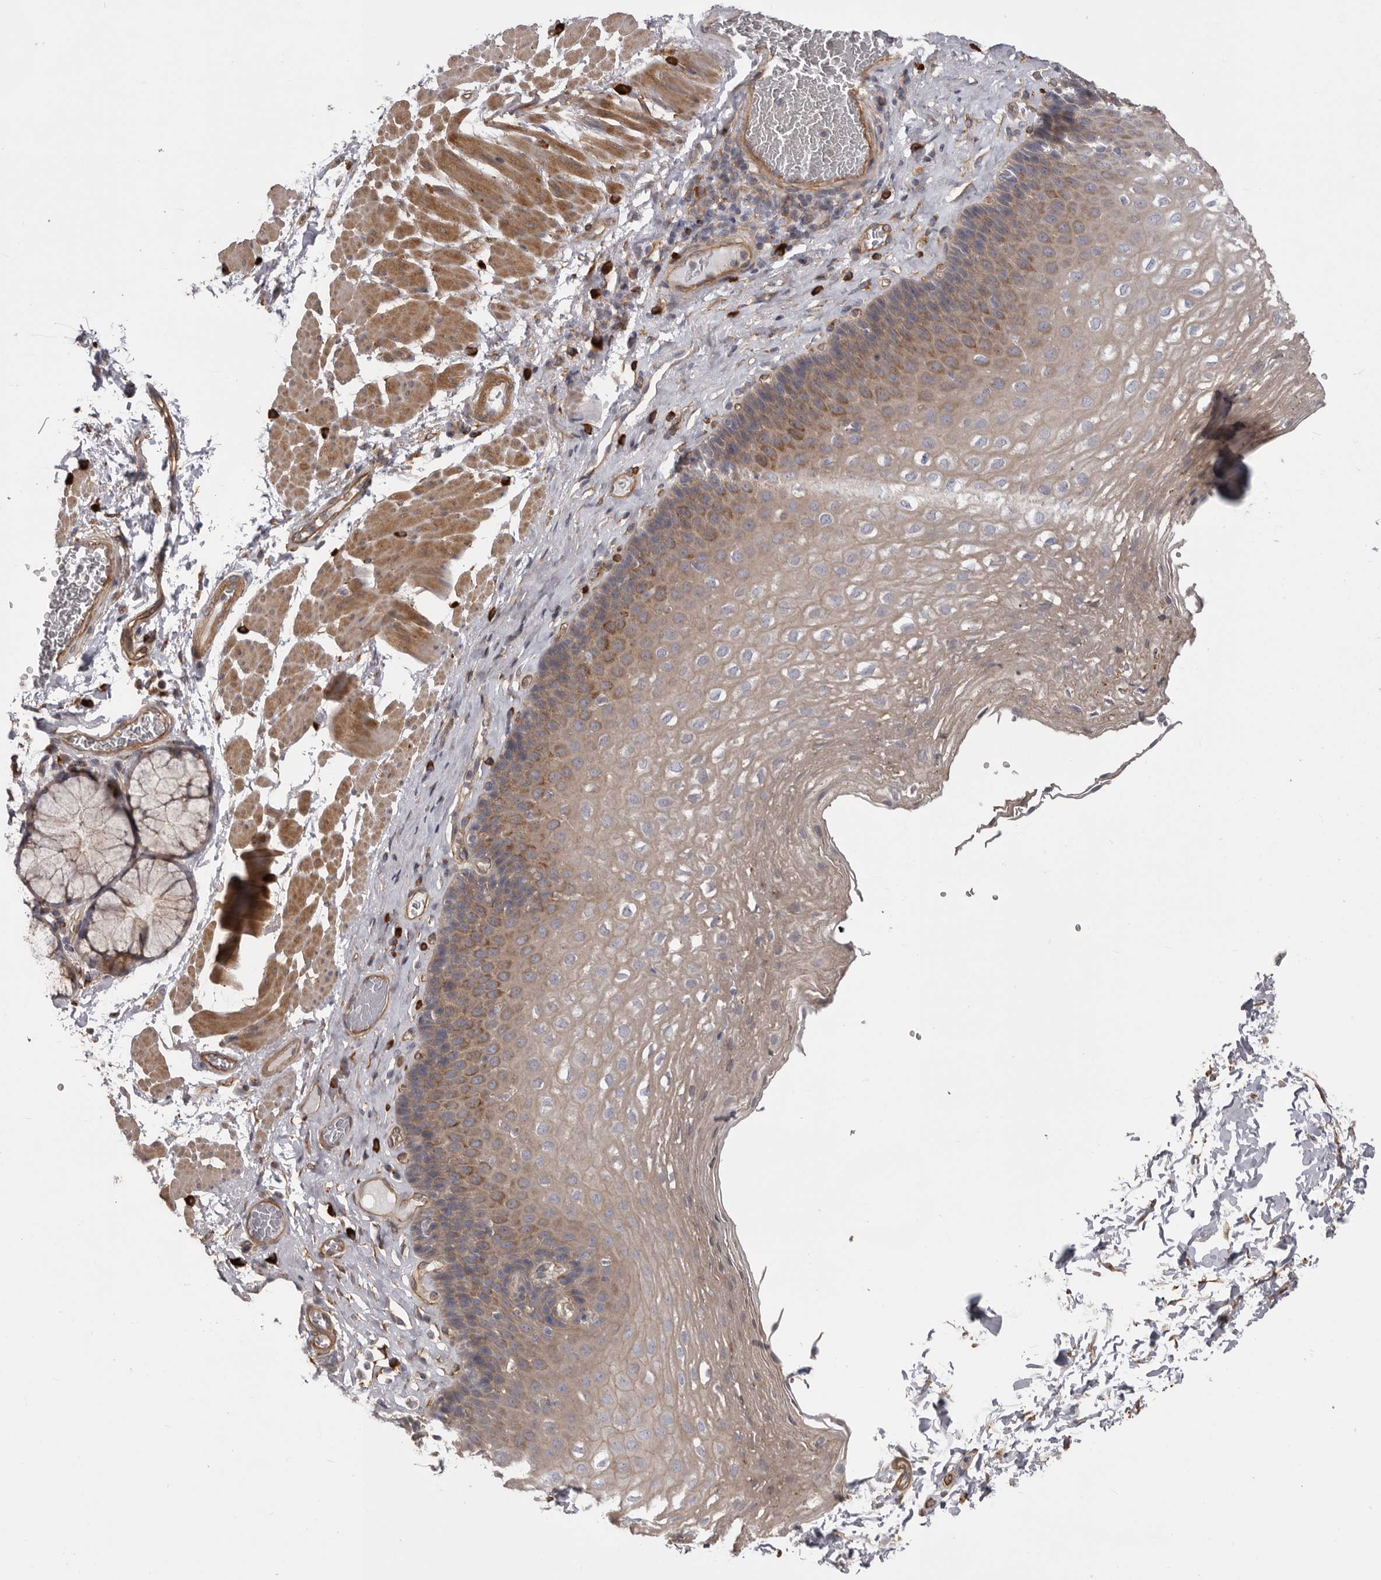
{"staining": {"intensity": "moderate", "quantity": ">75%", "location": "cytoplasmic/membranous"}, "tissue": "esophagus", "cell_type": "Squamous epithelial cells", "image_type": "normal", "snomed": [{"axis": "morphology", "description": "Normal tissue, NOS"}, {"axis": "topography", "description": "Esophagus"}], "caption": "Moderate cytoplasmic/membranous expression for a protein is identified in about >75% of squamous epithelial cells of unremarkable esophagus using immunohistochemistry.", "gene": "ENAH", "patient": {"sex": "female", "age": 66}}